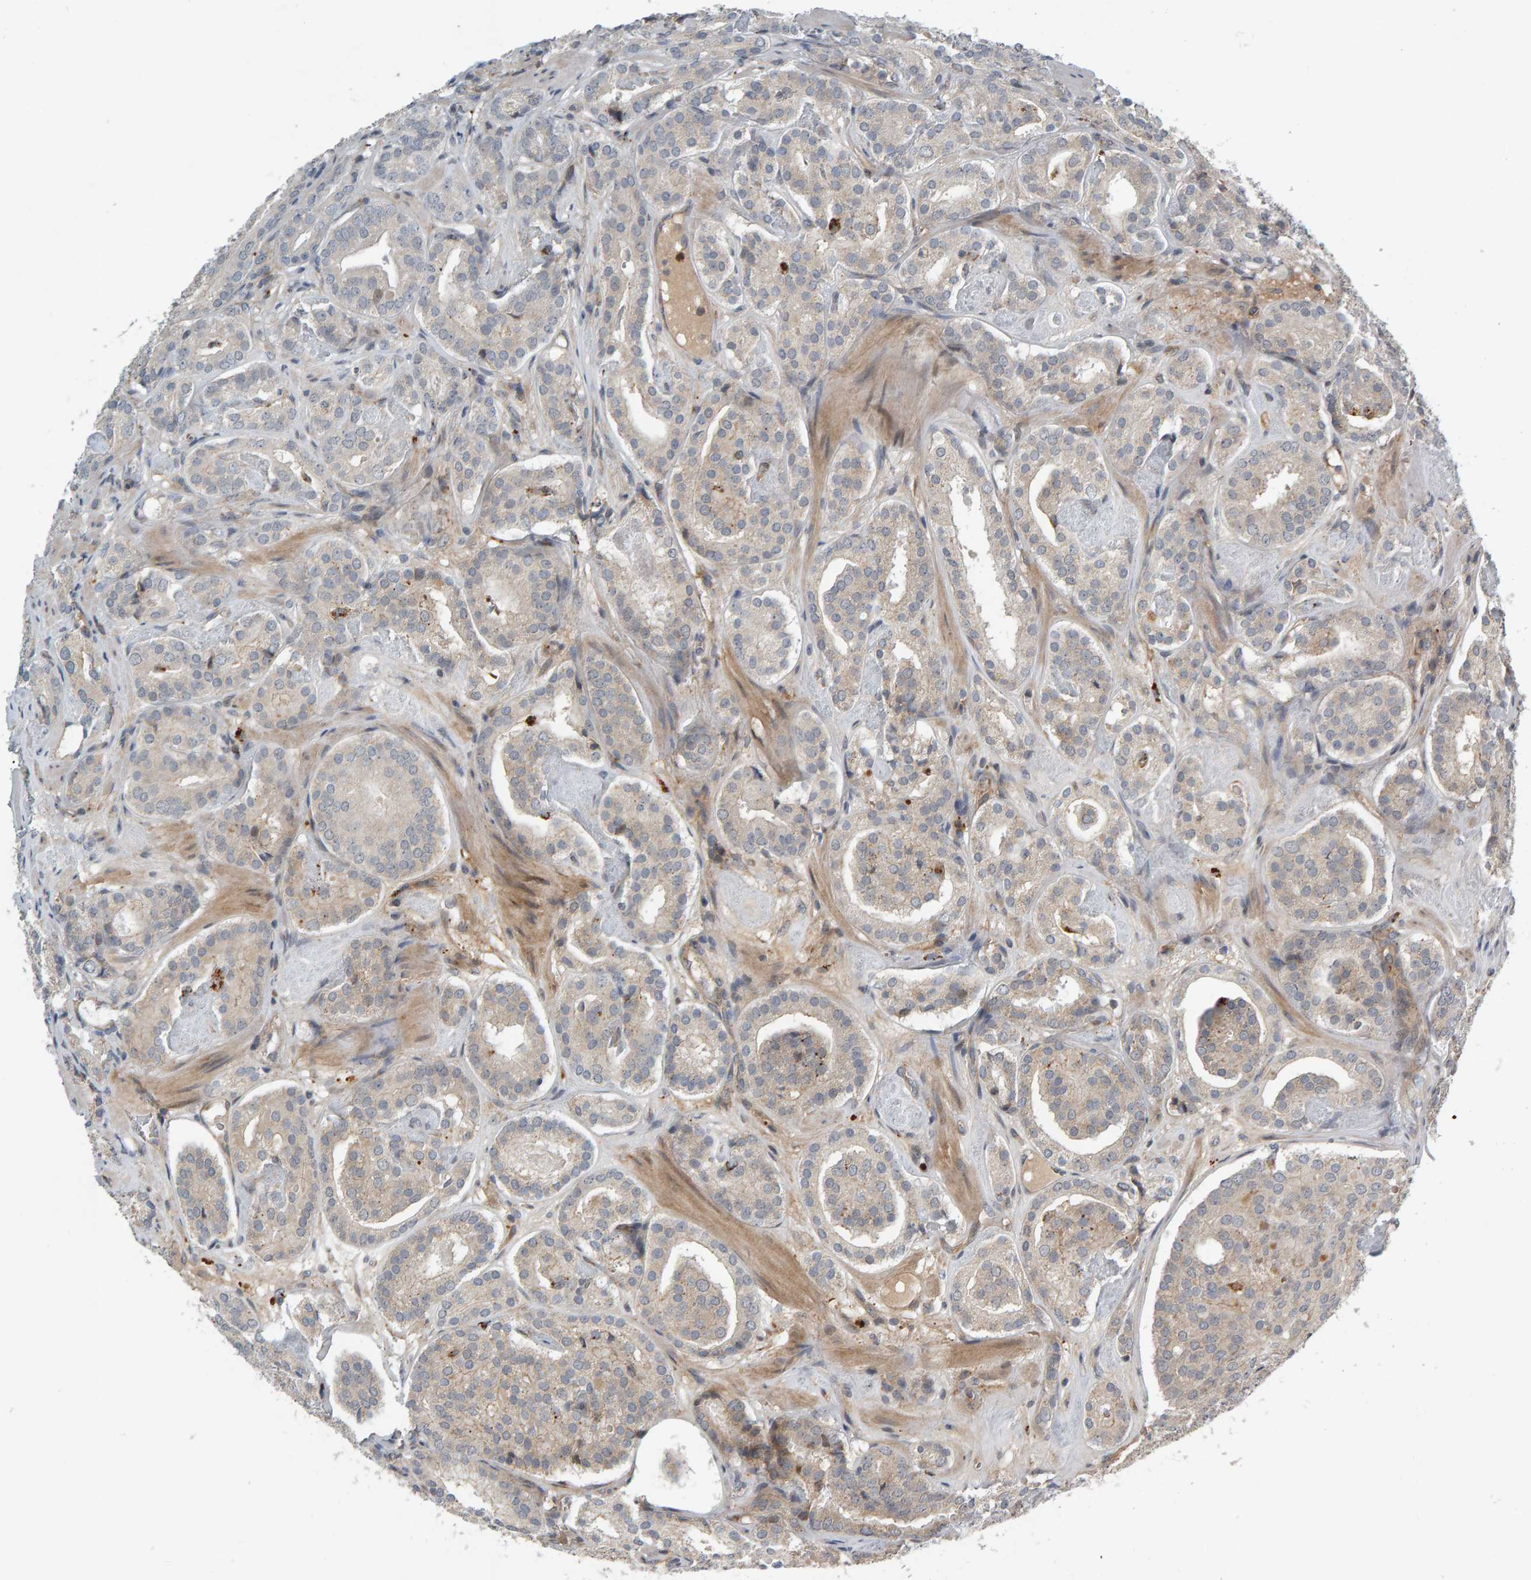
{"staining": {"intensity": "weak", "quantity": "<25%", "location": "cytoplasmic/membranous"}, "tissue": "prostate cancer", "cell_type": "Tumor cells", "image_type": "cancer", "snomed": [{"axis": "morphology", "description": "Adenocarcinoma, Low grade"}, {"axis": "topography", "description": "Prostate"}], "caption": "This is an immunohistochemistry (IHC) photomicrograph of low-grade adenocarcinoma (prostate). There is no expression in tumor cells.", "gene": "ZNF160", "patient": {"sex": "male", "age": 69}}